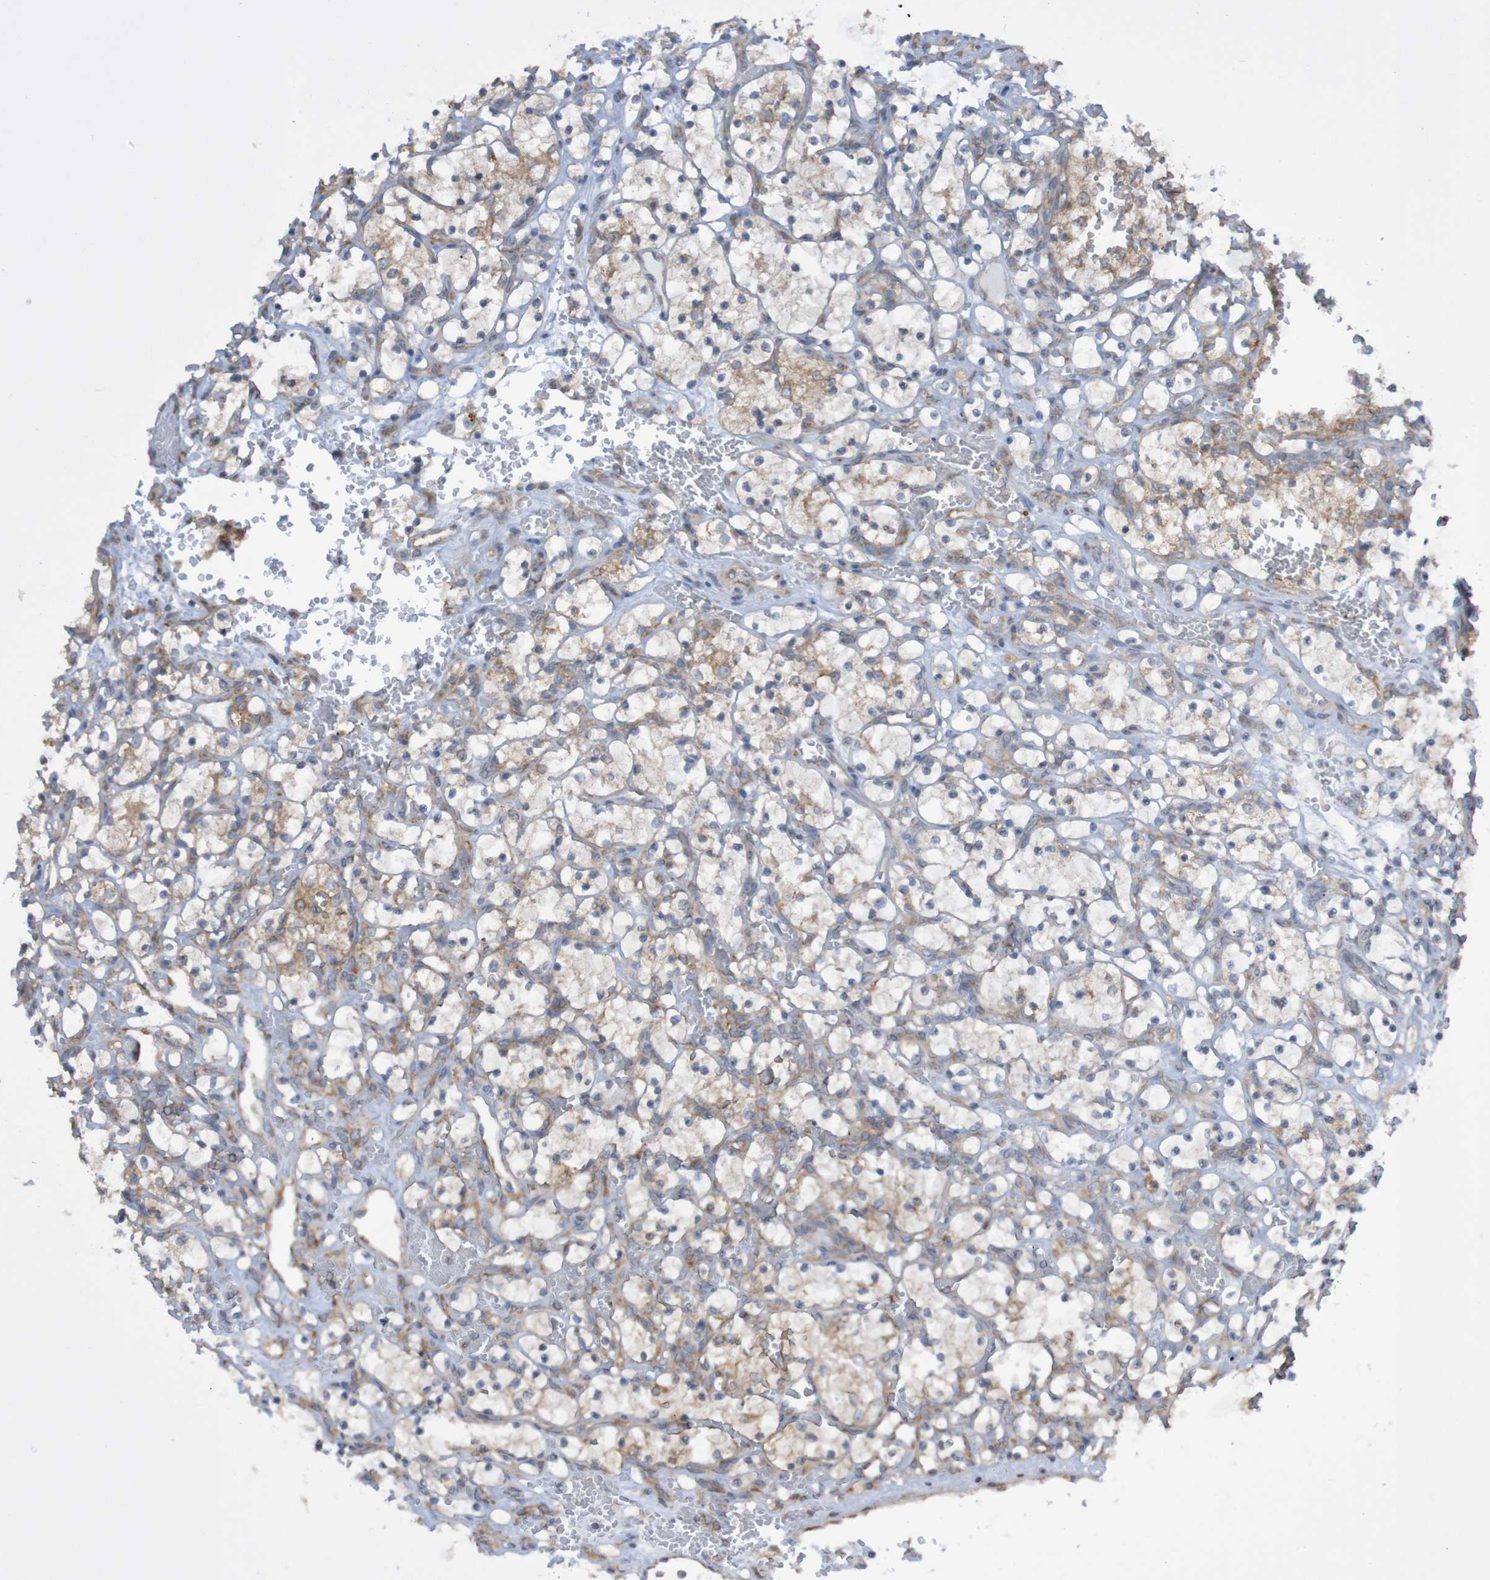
{"staining": {"intensity": "moderate", "quantity": "25%-75%", "location": "cytoplasmic/membranous"}, "tissue": "renal cancer", "cell_type": "Tumor cells", "image_type": "cancer", "snomed": [{"axis": "morphology", "description": "Adenocarcinoma, NOS"}, {"axis": "topography", "description": "Kidney"}], "caption": "A high-resolution histopathology image shows IHC staining of adenocarcinoma (renal), which reveals moderate cytoplasmic/membranous expression in approximately 25%-75% of tumor cells. (DAB IHC, brown staining for protein, blue staining for nuclei).", "gene": "LRRC47", "patient": {"sex": "female", "age": 69}}